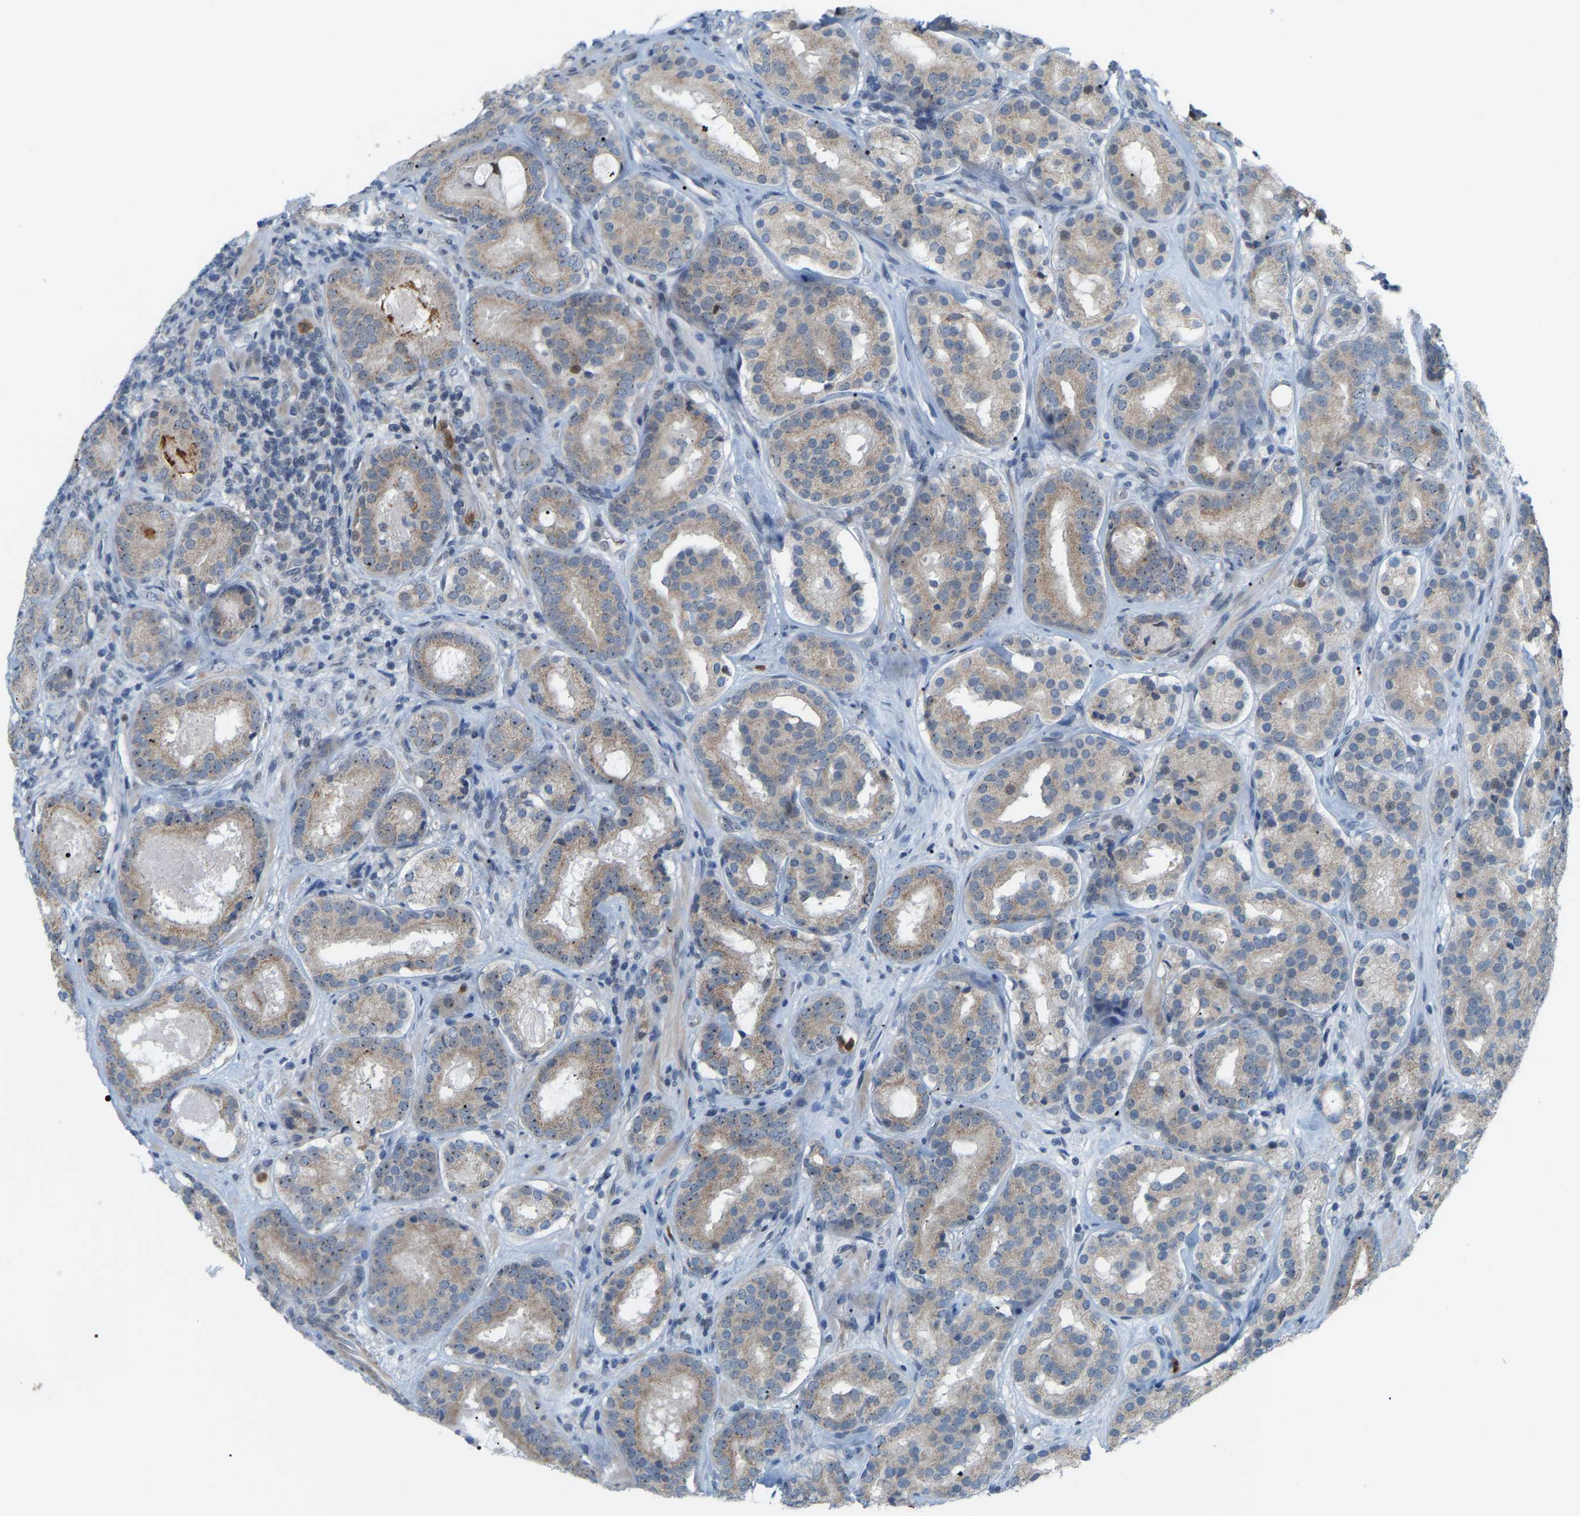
{"staining": {"intensity": "weak", "quantity": "25%-75%", "location": "cytoplasmic/membranous"}, "tissue": "prostate cancer", "cell_type": "Tumor cells", "image_type": "cancer", "snomed": [{"axis": "morphology", "description": "Adenocarcinoma, Low grade"}, {"axis": "topography", "description": "Prostate"}], "caption": "This image displays prostate cancer stained with immunohistochemistry to label a protein in brown. The cytoplasmic/membranous of tumor cells show weak positivity for the protein. Nuclei are counter-stained blue.", "gene": "CROT", "patient": {"sex": "male", "age": 69}}